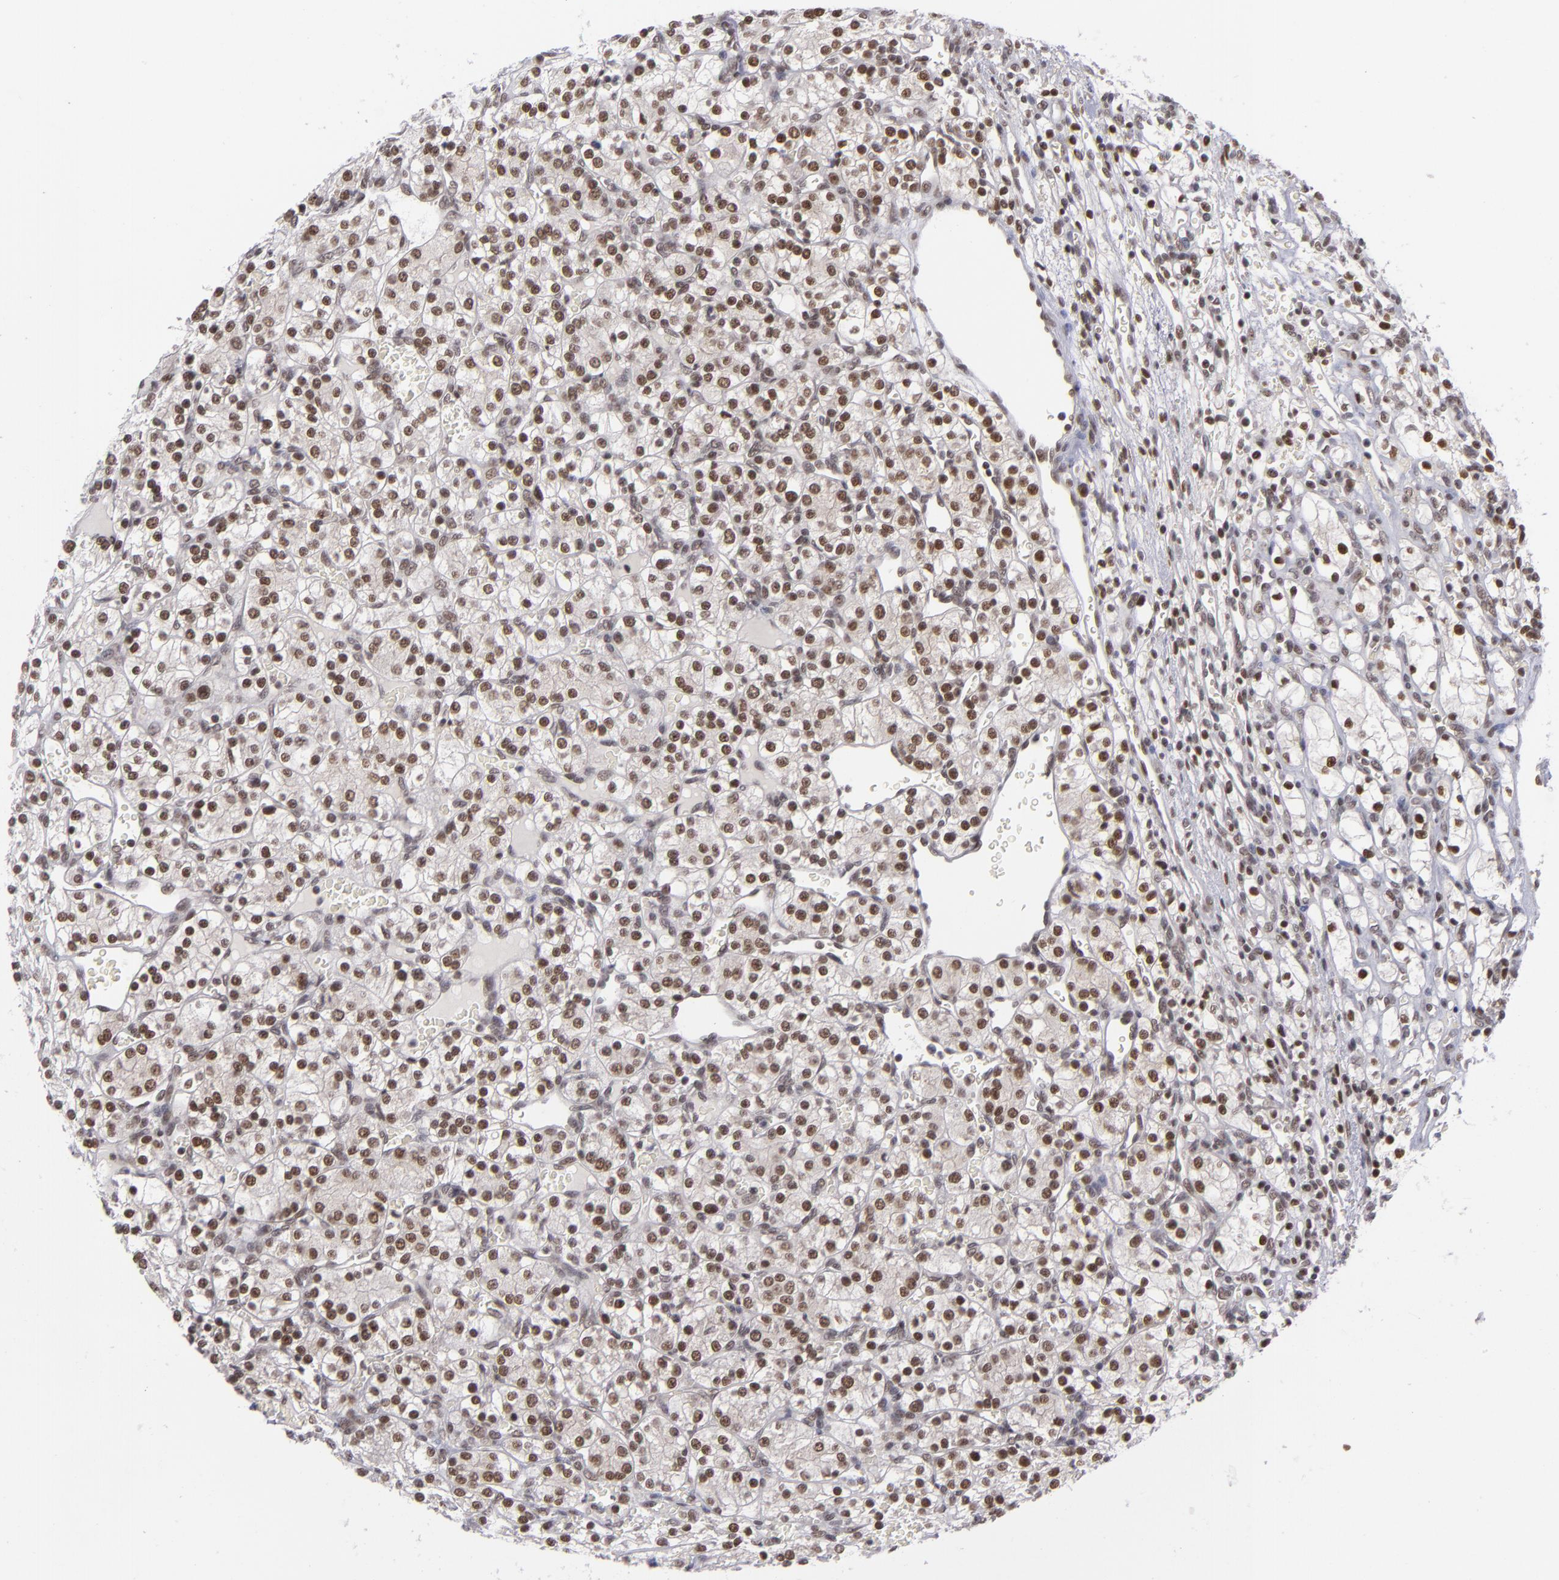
{"staining": {"intensity": "moderate", "quantity": ">75%", "location": "nuclear"}, "tissue": "renal cancer", "cell_type": "Tumor cells", "image_type": "cancer", "snomed": [{"axis": "morphology", "description": "Adenocarcinoma, NOS"}, {"axis": "topography", "description": "Kidney"}], "caption": "IHC photomicrograph of human renal adenocarcinoma stained for a protein (brown), which reveals medium levels of moderate nuclear staining in approximately >75% of tumor cells.", "gene": "MLLT3", "patient": {"sex": "female", "age": 62}}